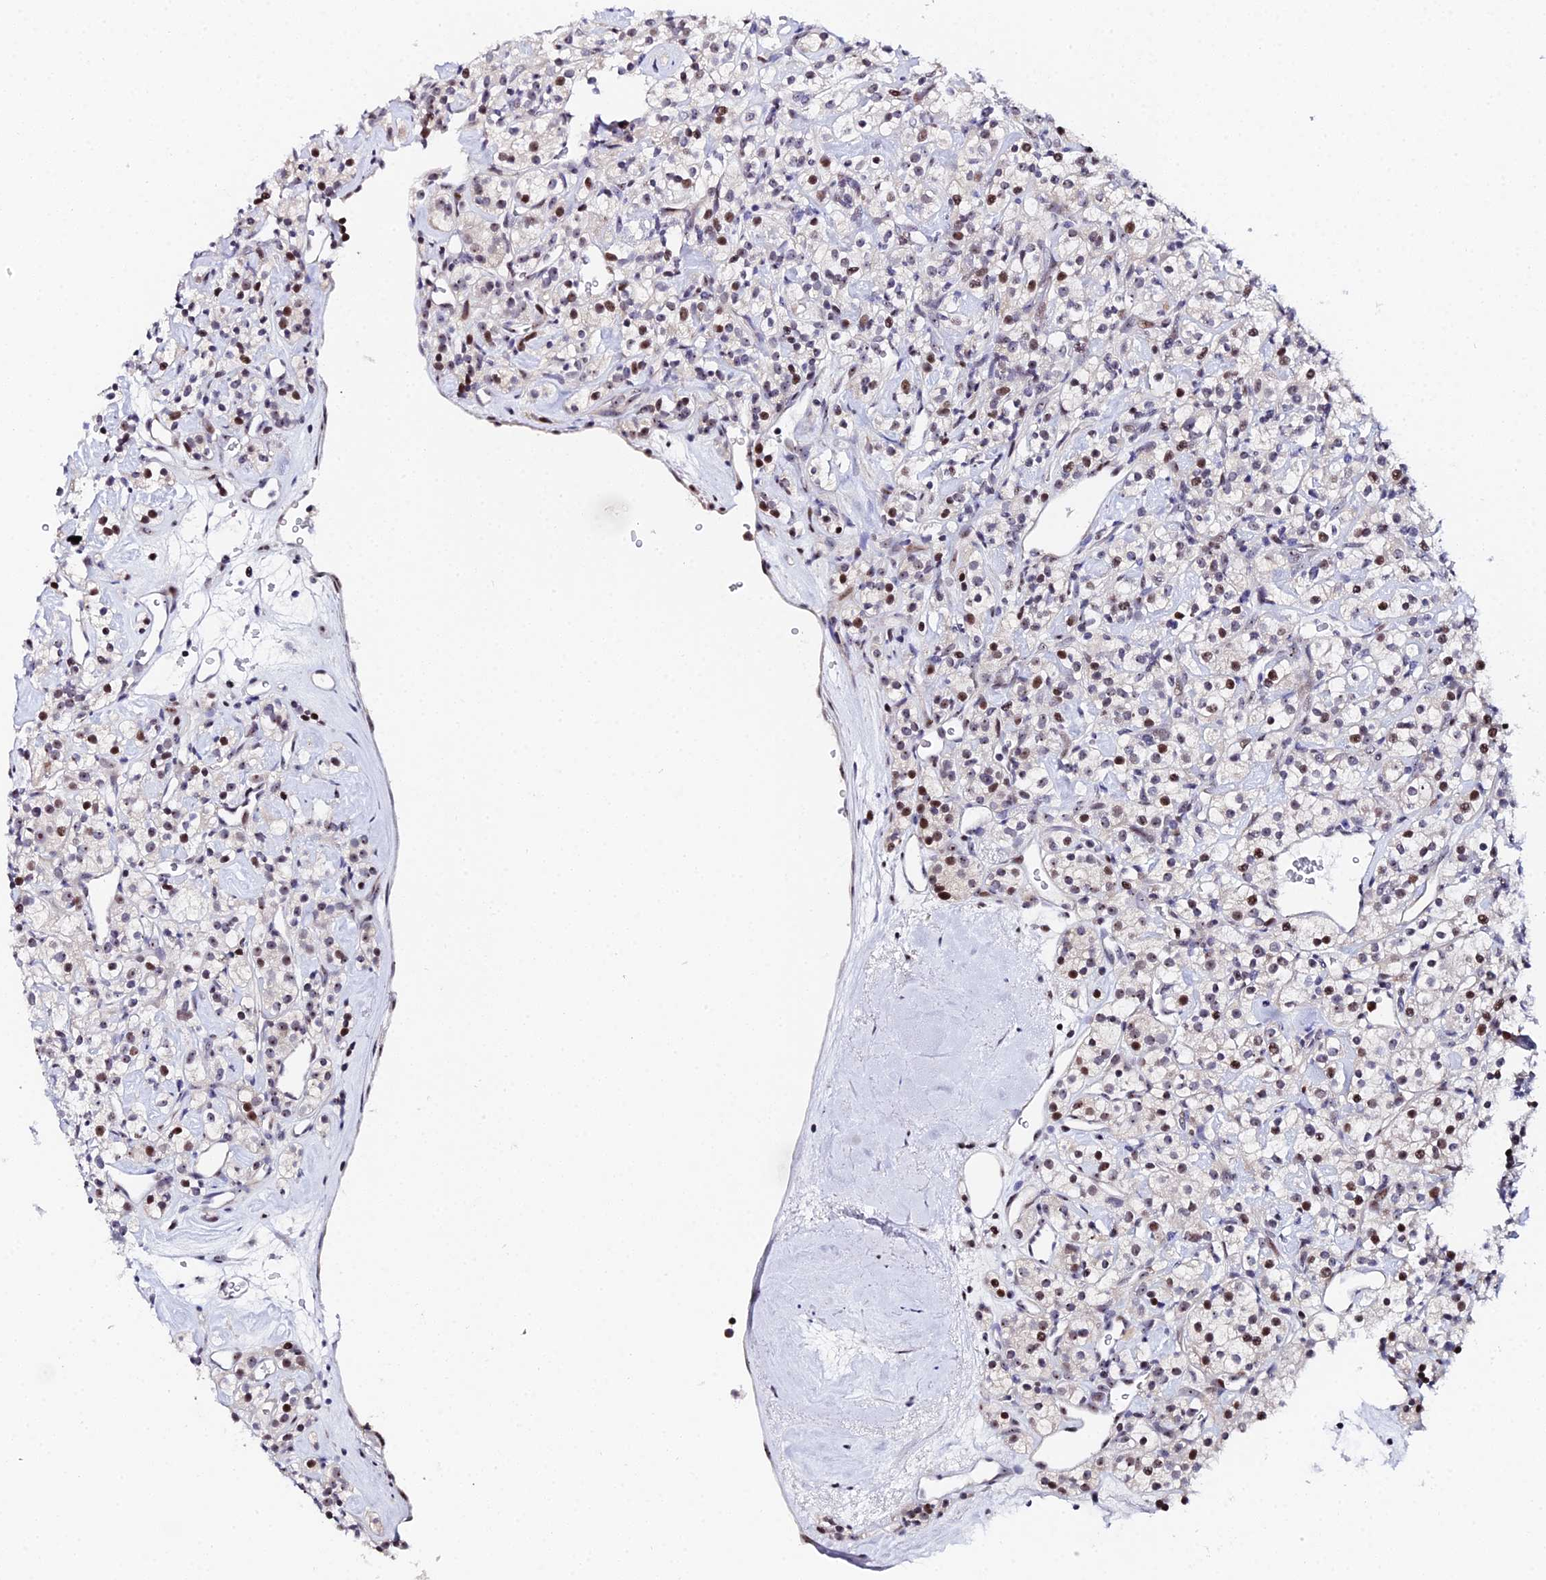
{"staining": {"intensity": "moderate", "quantity": "25%-75%", "location": "nuclear"}, "tissue": "renal cancer", "cell_type": "Tumor cells", "image_type": "cancer", "snomed": [{"axis": "morphology", "description": "Adenocarcinoma, NOS"}, {"axis": "topography", "description": "Kidney"}], "caption": "A brown stain labels moderate nuclear positivity of a protein in human renal cancer tumor cells.", "gene": "TIFA", "patient": {"sex": "male", "age": 77}}